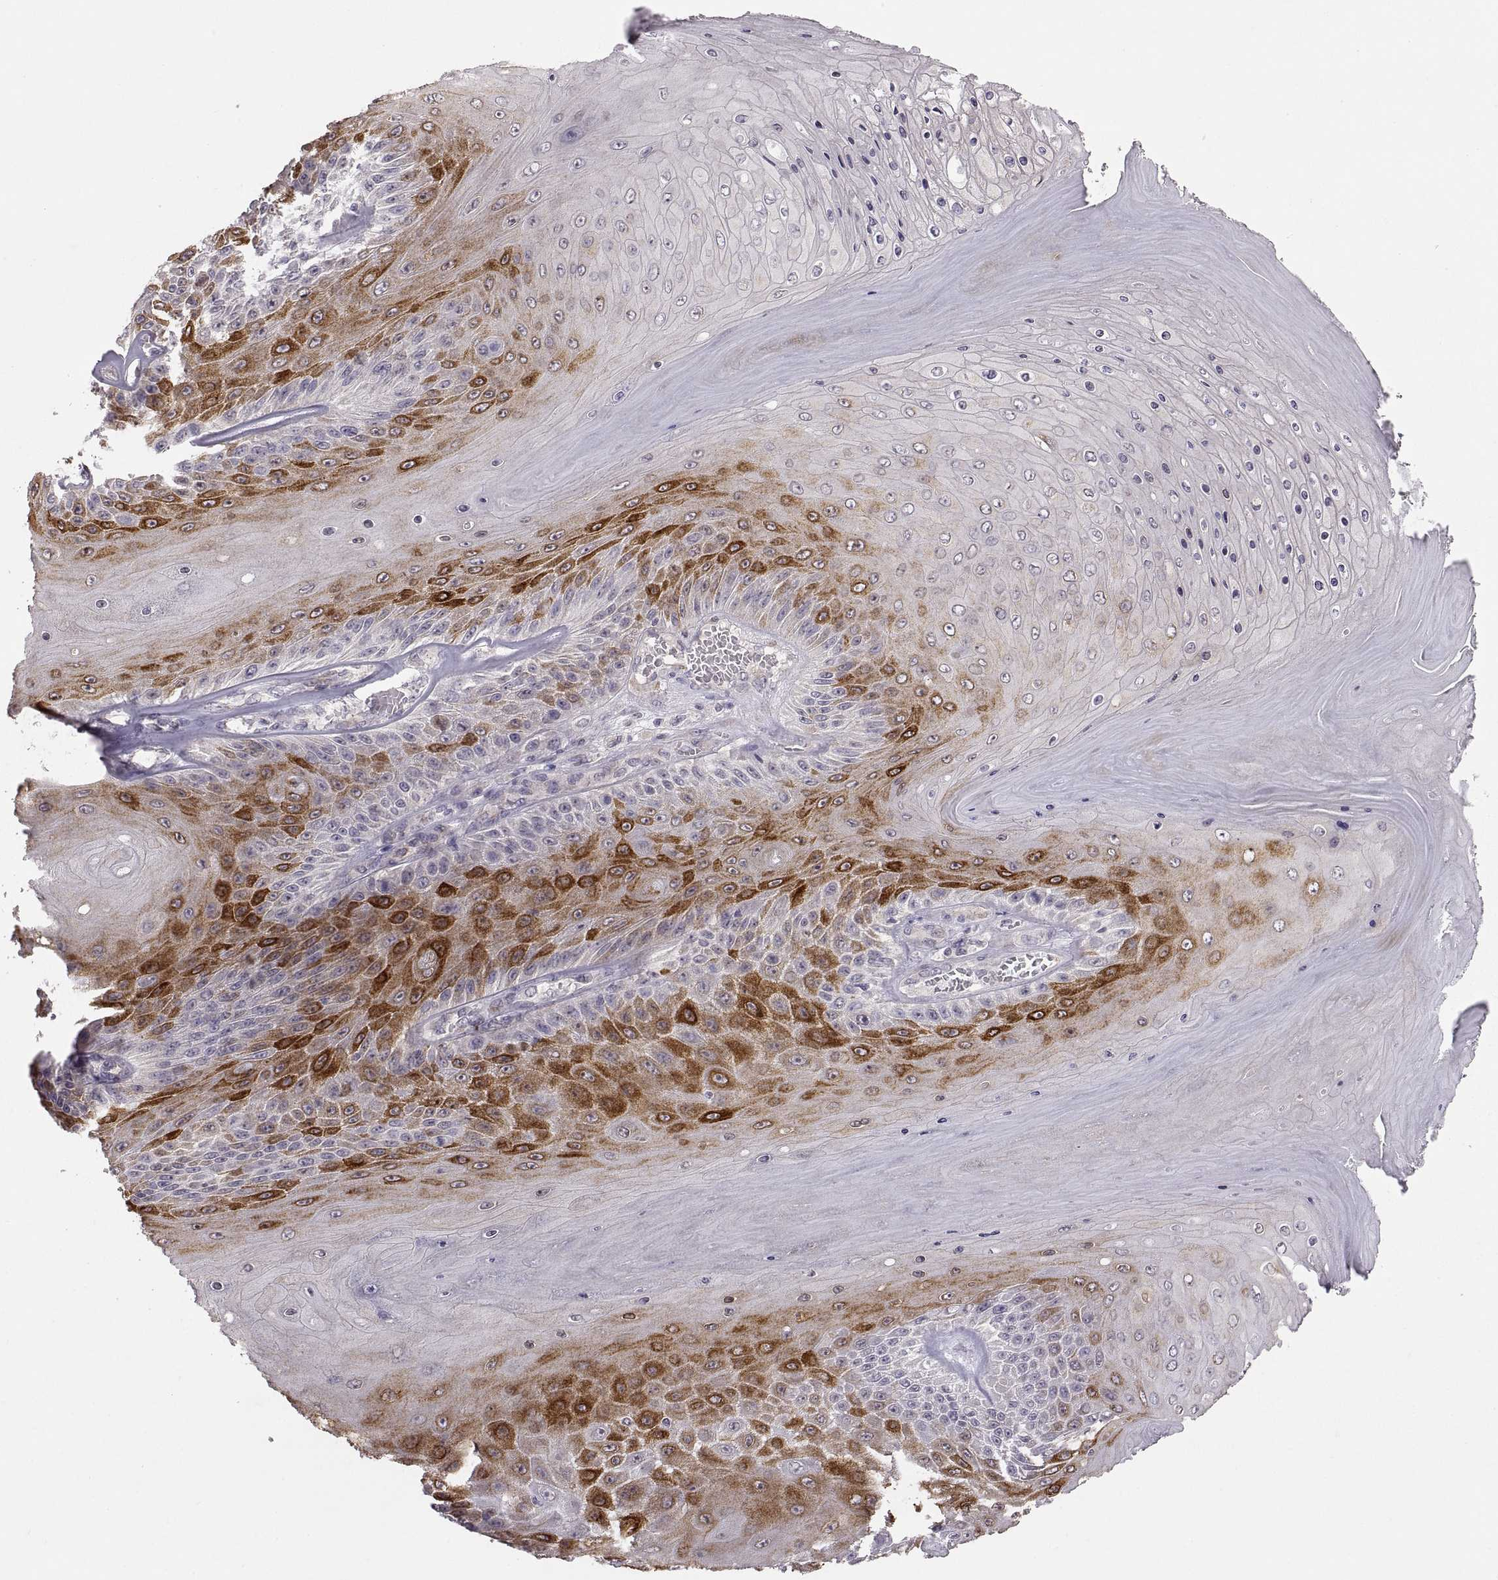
{"staining": {"intensity": "strong", "quantity": "<25%", "location": "cytoplasmic/membranous"}, "tissue": "skin cancer", "cell_type": "Tumor cells", "image_type": "cancer", "snomed": [{"axis": "morphology", "description": "Squamous cell carcinoma, NOS"}, {"axis": "topography", "description": "Skin"}], "caption": "Skin cancer stained with DAB immunohistochemistry exhibits medium levels of strong cytoplasmic/membranous staining in approximately <25% of tumor cells.", "gene": "HMGCR", "patient": {"sex": "male", "age": 62}}